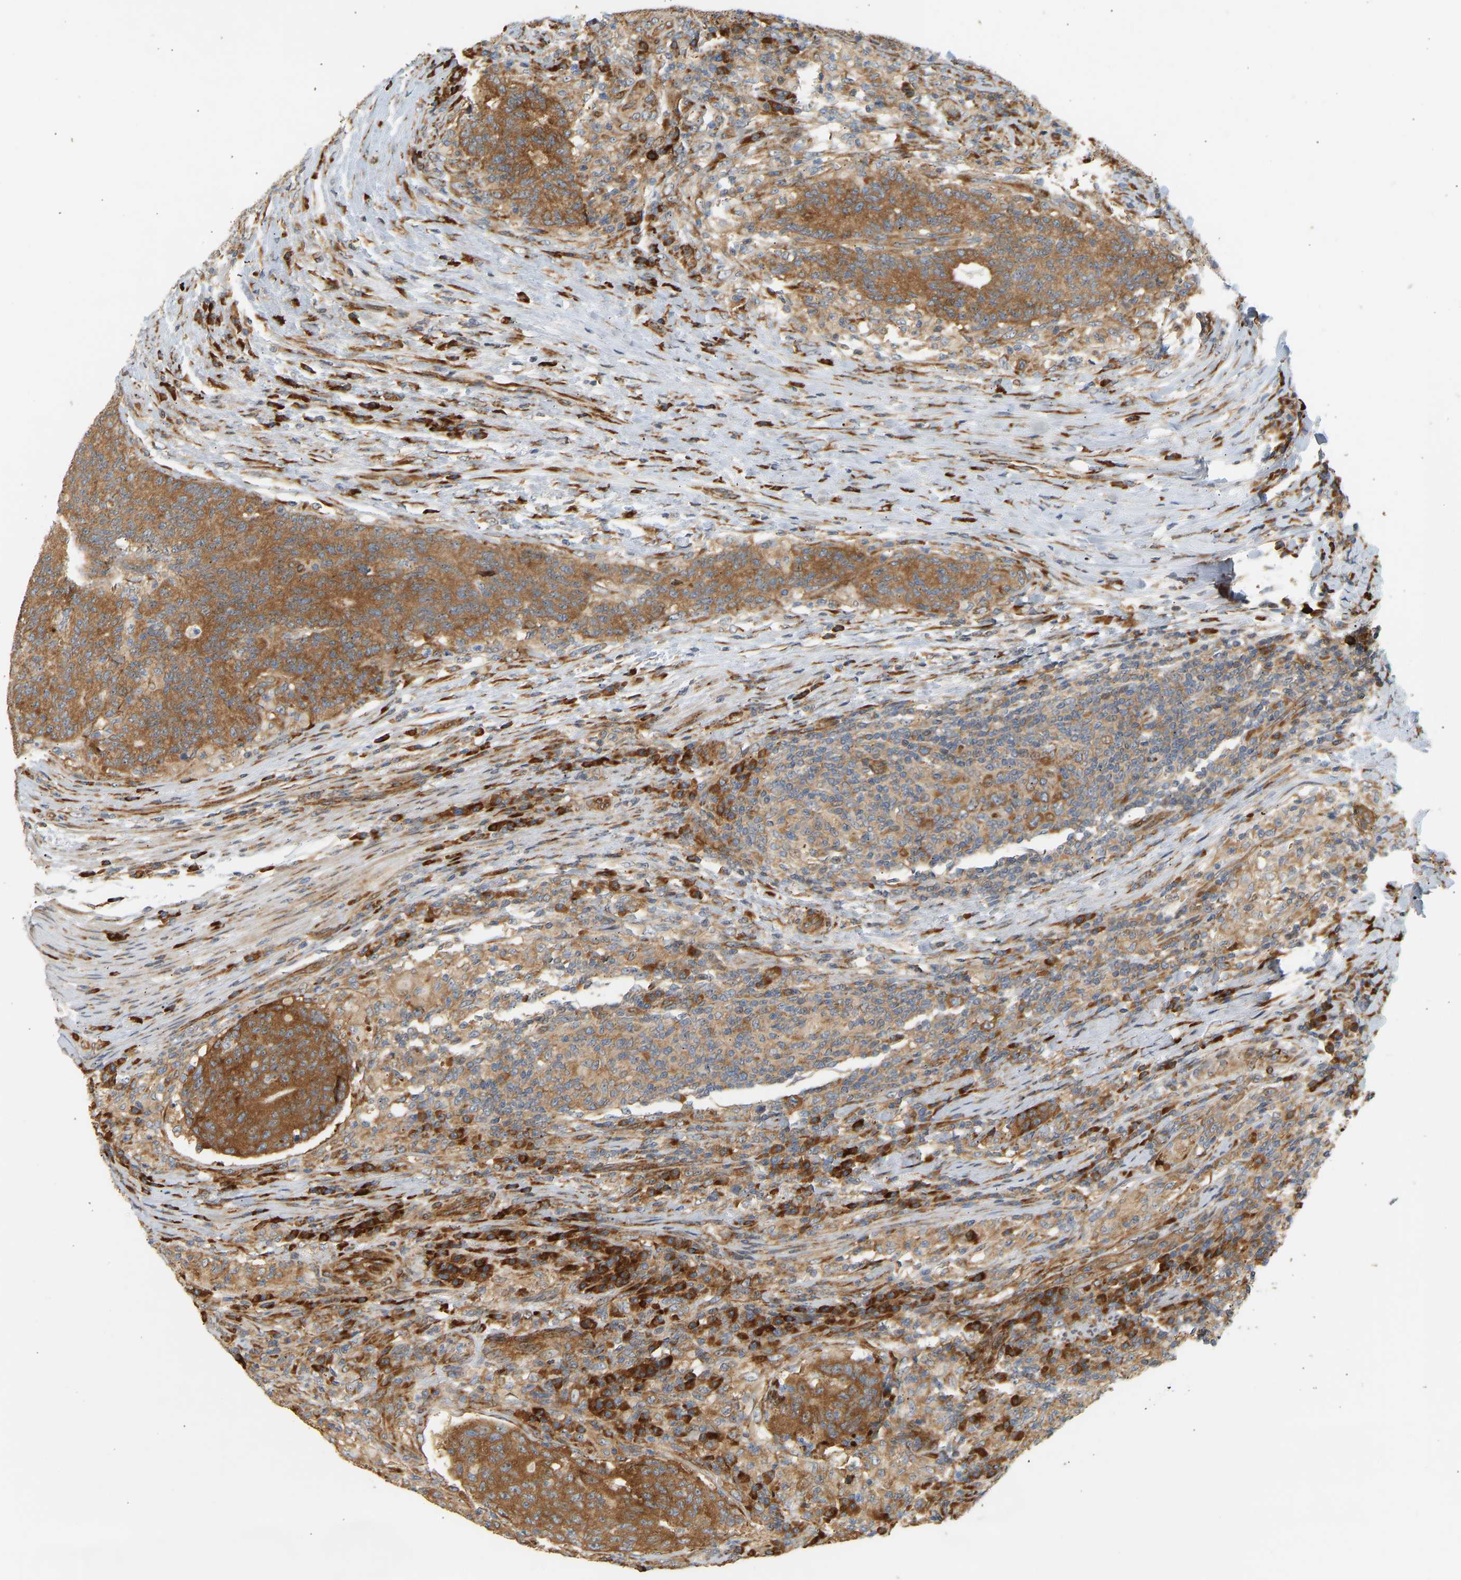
{"staining": {"intensity": "moderate", "quantity": ">75%", "location": "cytoplasmic/membranous"}, "tissue": "colorectal cancer", "cell_type": "Tumor cells", "image_type": "cancer", "snomed": [{"axis": "morphology", "description": "Normal tissue, NOS"}, {"axis": "morphology", "description": "Adenocarcinoma, NOS"}, {"axis": "topography", "description": "Colon"}], "caption": "Human colorectal adenocarcinoma stained with a brown dye shows moderate cytoplasmic/membranous positive expression in approximately >75% of tumor cells.", "gene": "RPS14", "patient": {"sex": "female", "age": 75}}